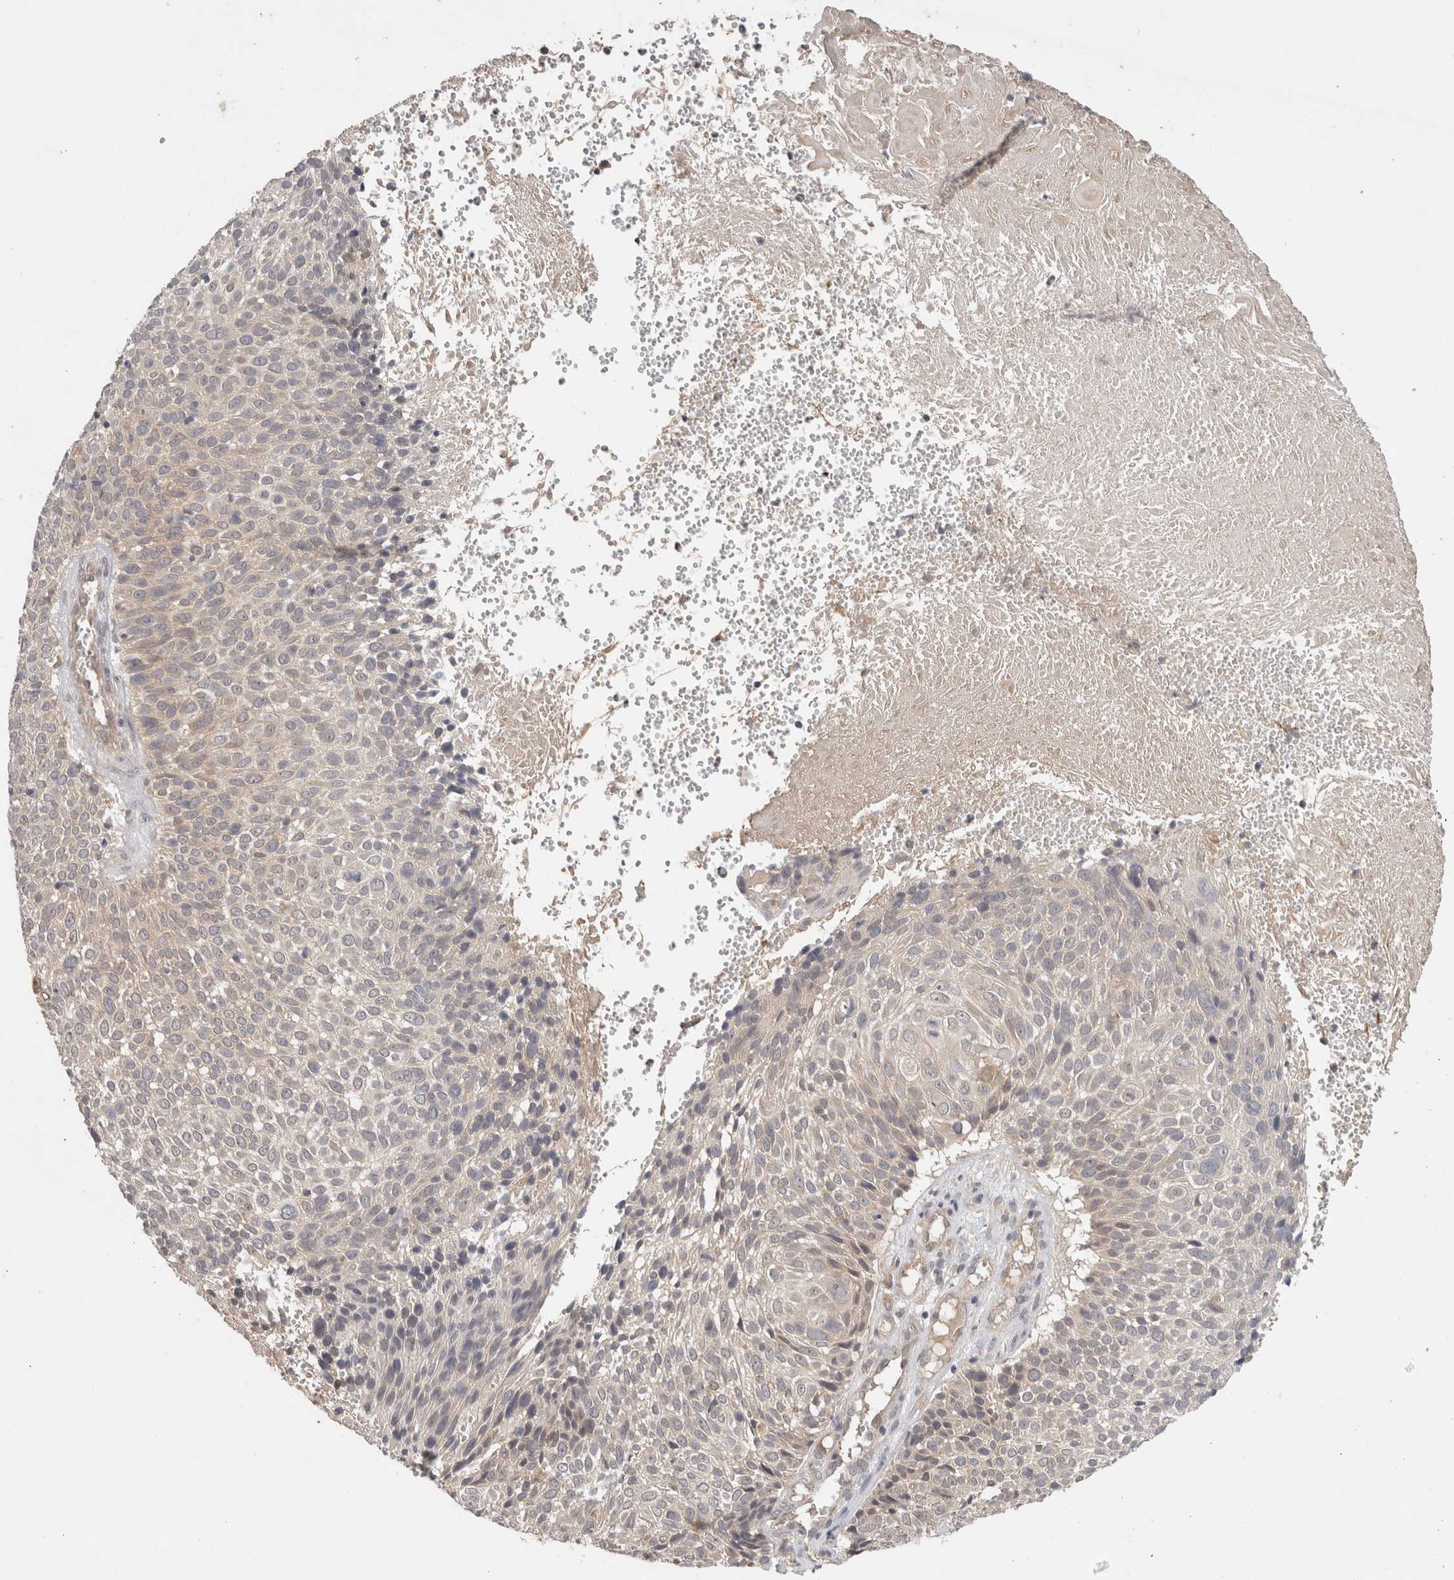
{"staining": {"intensity": "negative", "quantity": "none", "location": "none"}, "tissue": "cervical cancer", "cell_type": "Tumor cells", "image_type": "cancer", "snomed": [{"axis": "morphology", "description": "Squamous cell carcinoma, NOS"}, {"axis": "topography", "description": "Cervix"}], "caption": "A histopathology image of cervical cancer (squamous cell carcinoma) stained for a protein exhibits no brown staining in tumor cells.", "gene": "SGK1", "patient": {"sex": "female", "age": 74}}